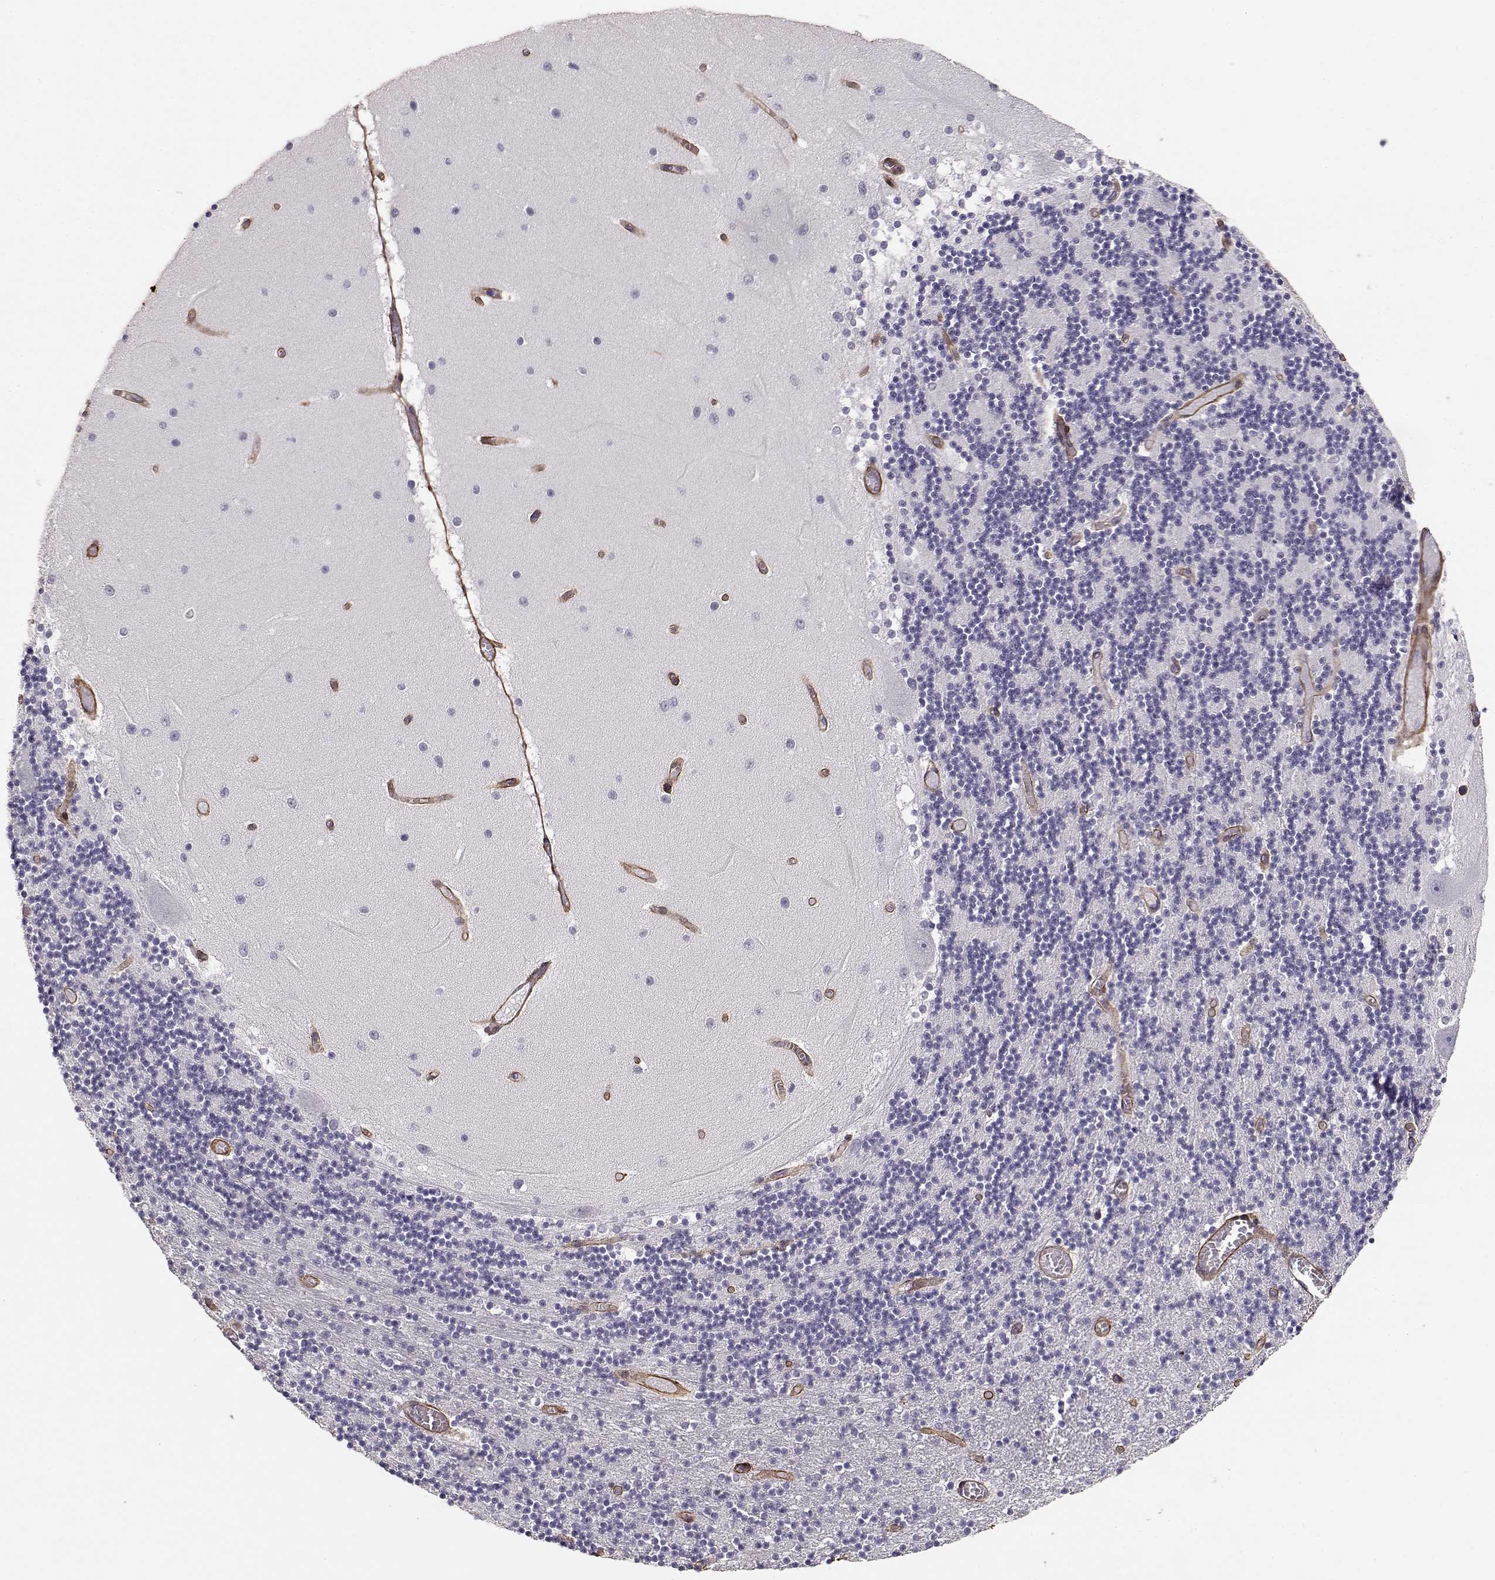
{"staining": {"intensity": "negative", "quantity": "none", "location": "none"}, "tissue": "cerebellum", "cell_type": "Cells in granular layer", "image_type": "normal", "snomed": [{"axis": "morphology", "description": "Normal tissue, NOS"}, {"axis": "topography", "description": "Cerebellum"}], "caption": "Cells in granular layer show no significant protein positivity in benign cerebellum. (DAB immunohistochemistry, high magnification).", "gene": "LAMC1", "patient": {"sex": "female", "age": 28}}